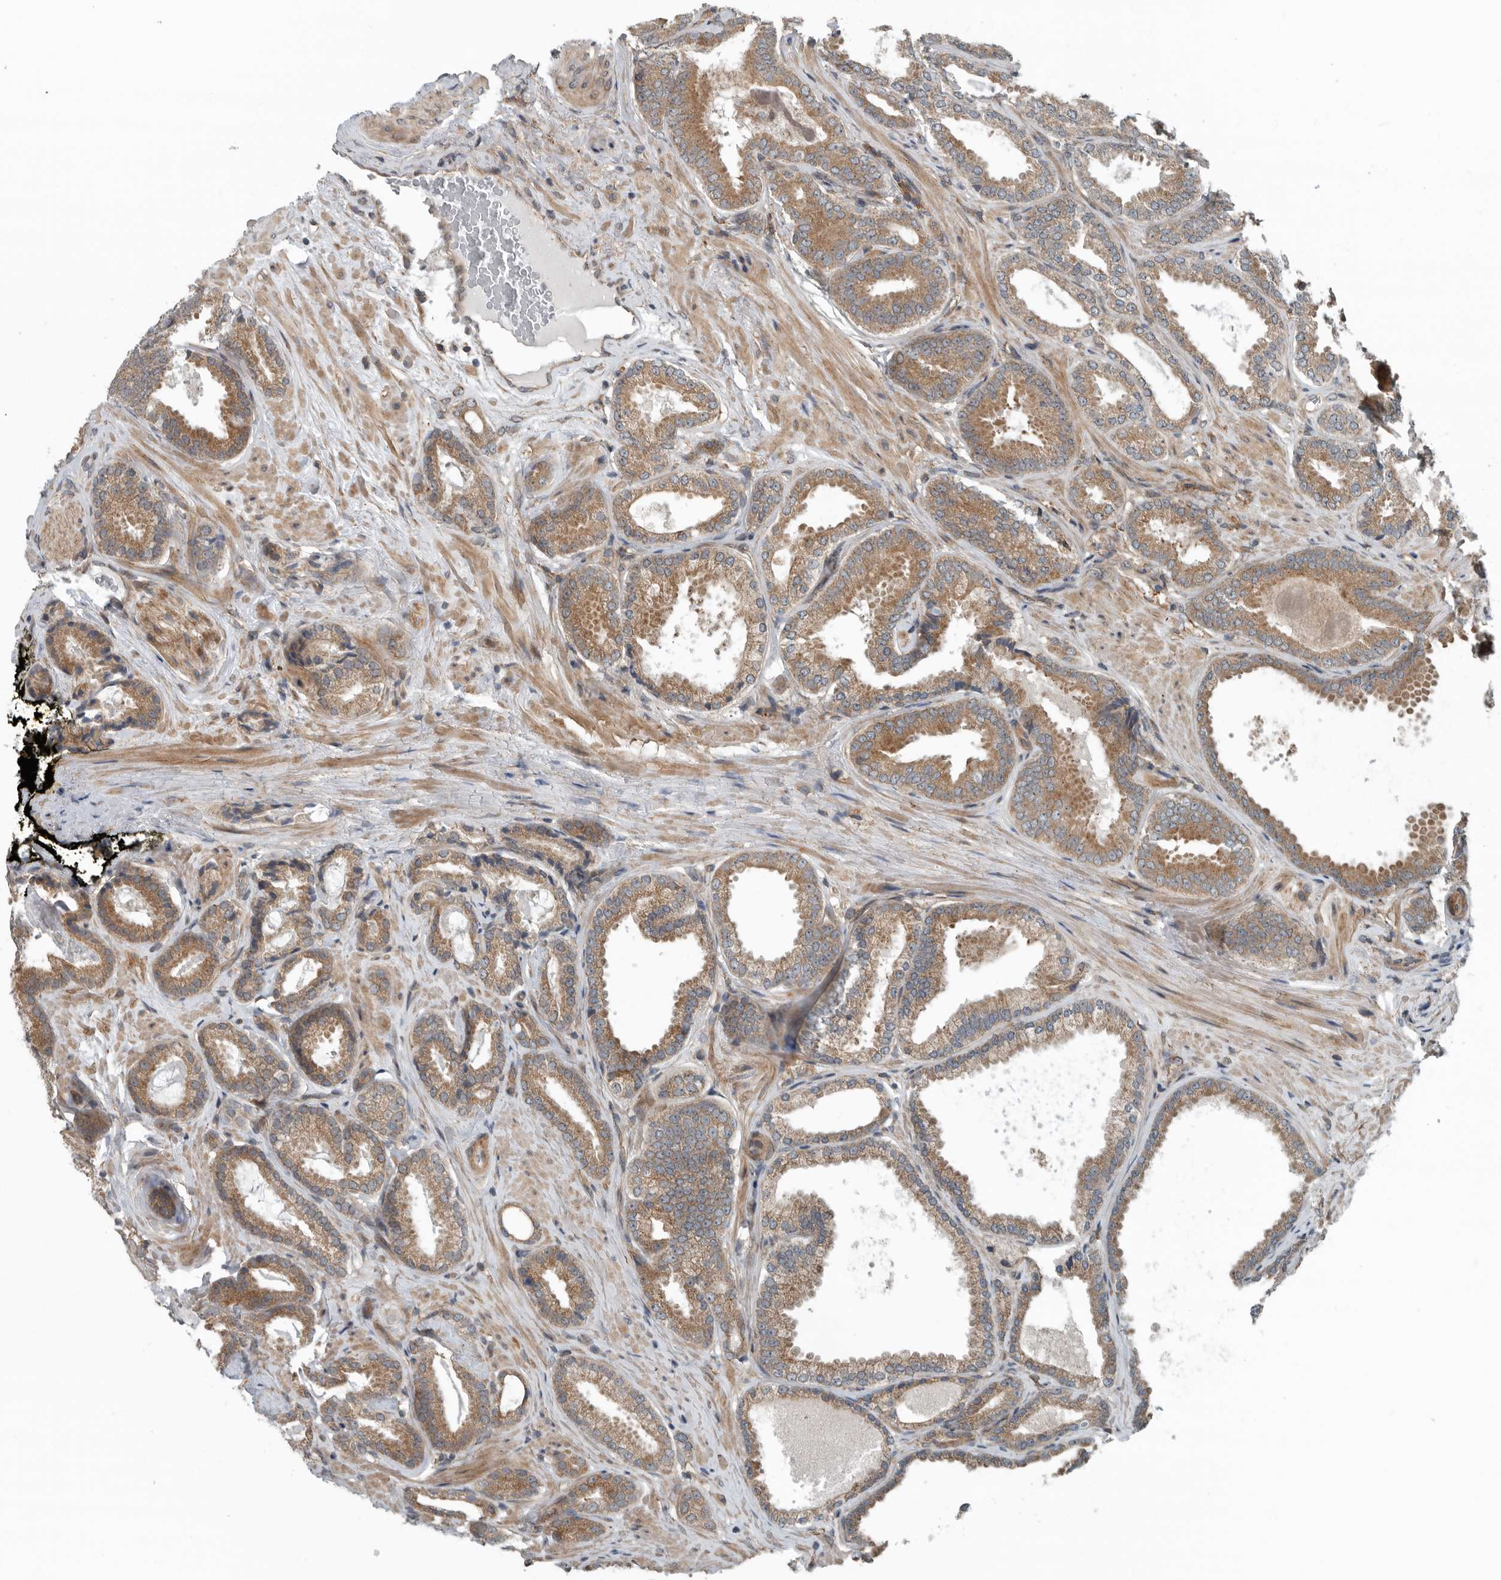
{"staining": {"intensity": "moderate", "quantity": ">75%", "location": "cytoplasmic/membranous"}, "tissue": "prostate cancer", "cell_type": "Tumor cells", "image_type": "cancer", "snomed": [{"axis": "morphology", "description": "Adenocarcinoma, Low grade"}, {"axis": "topography", "description": "Prostate"}], "caption": "A high-resolution image shows immunohistochemistry staining of prostate cancer, which exhibits moderate cytoplasmic/membranous positivity in approximately >75% of tumor cells.", "gene": "AMFR", "patient": {"sex": "male", "age": 71}}